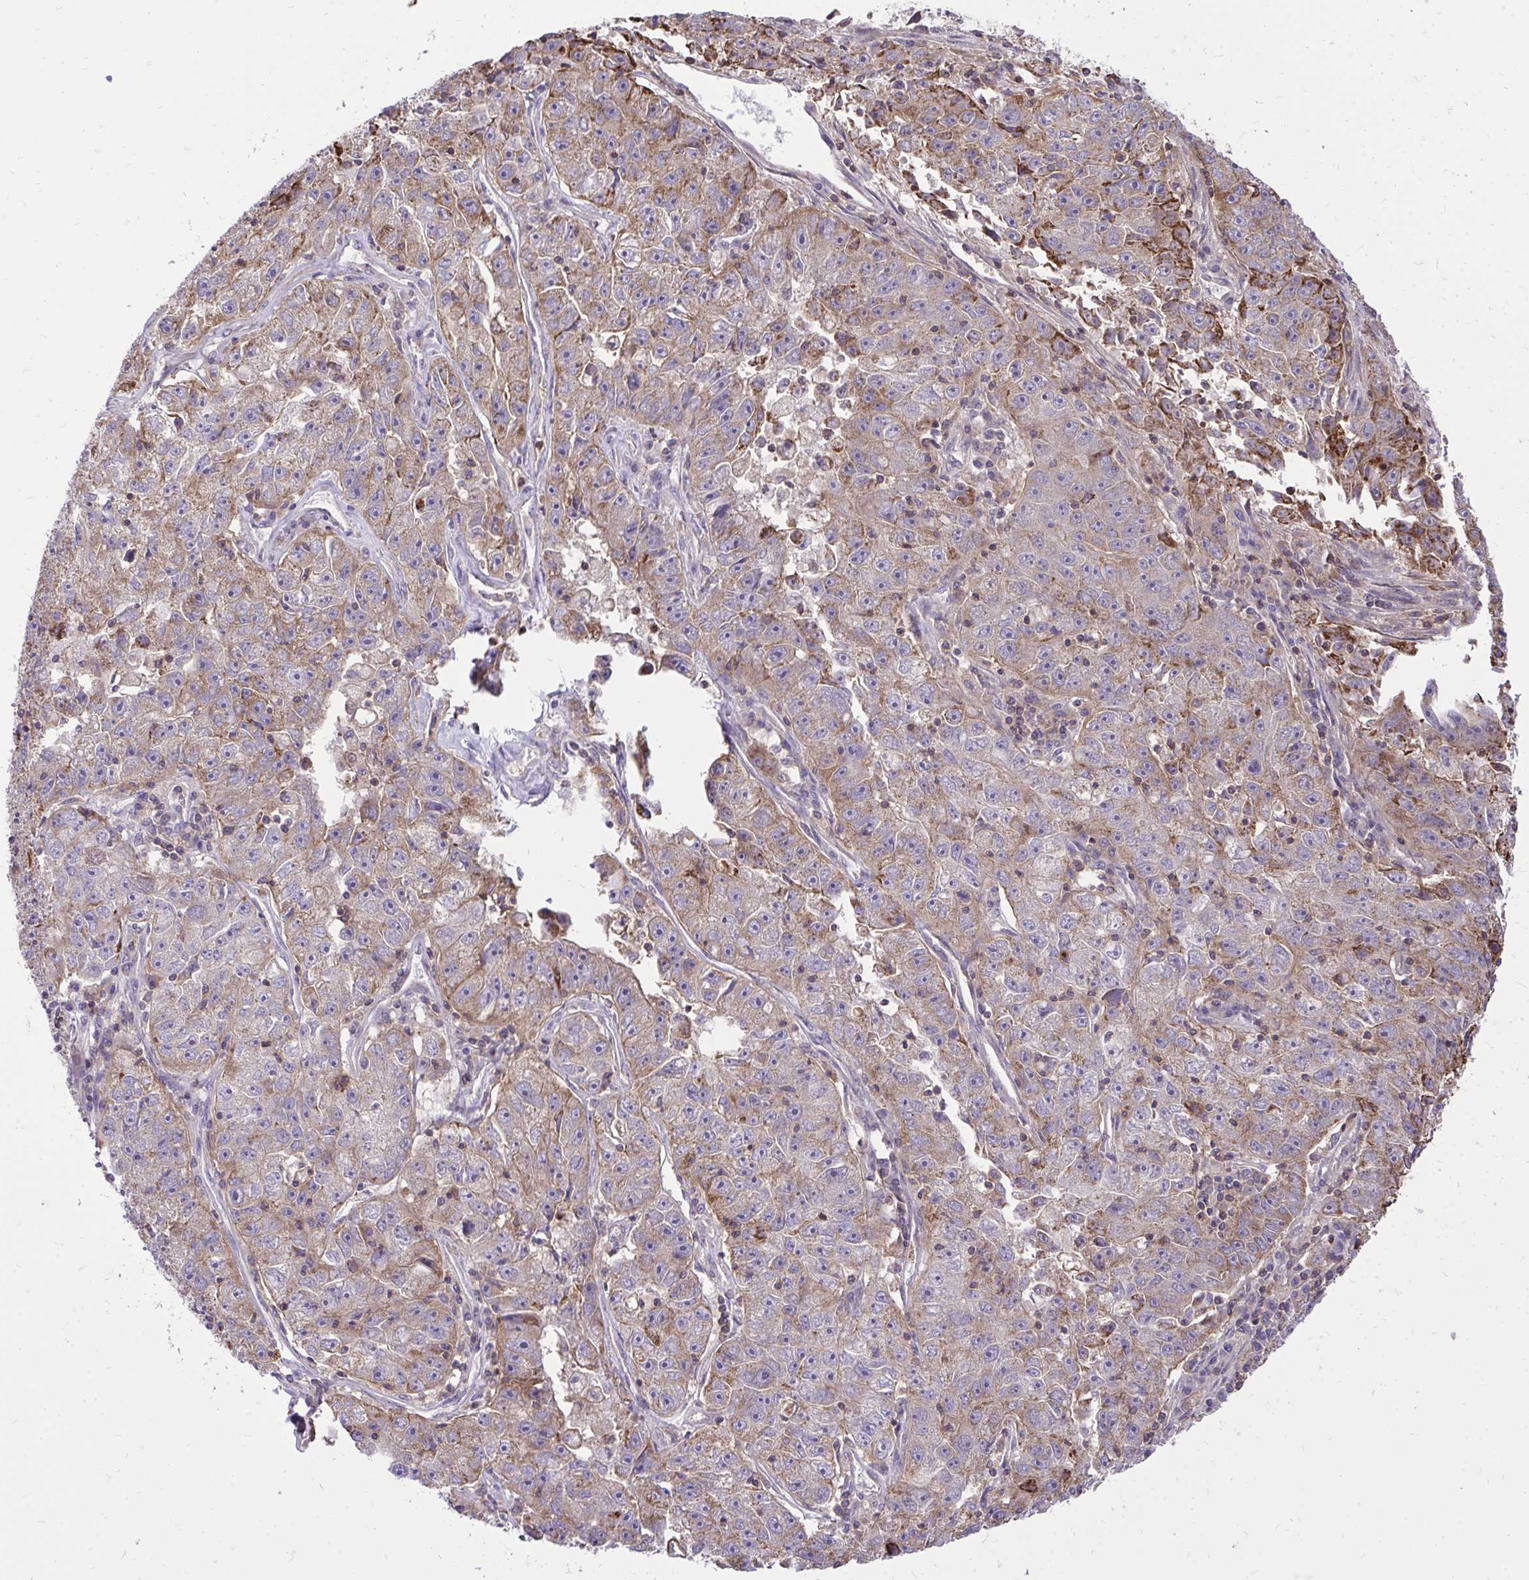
{"staining": {"intensity": "moderate", "quantity": "25%-75%", "location": "cytoplasmic/membranous"}, "tissue": "lung cancer", "cell_type": "Tumor cells", "image_type": "cancer", "snomed": [{"axis": "morphology", "description": "Normal morphology"}, {"axis": "morphology", "description": "Adenocarcinoma, NOS"}, {"axis": "topography", "description": "Lymph node"}, {"axis": "topography", "description": "Lung"}], "caption": "A photomicrograph of human lung cancer (adenocarcinoma) stained for a protein displays moderate cytoplasmic/membranous brown staining in tumor cells. (Stains: DAB (3,3'-diaminobenzidine) in brown, nuclei in blue, Microscopy: brightfield microscopy at high magnification).", "gene": "SLC7A5", "patient": {"sex": "female", "age": 57}}